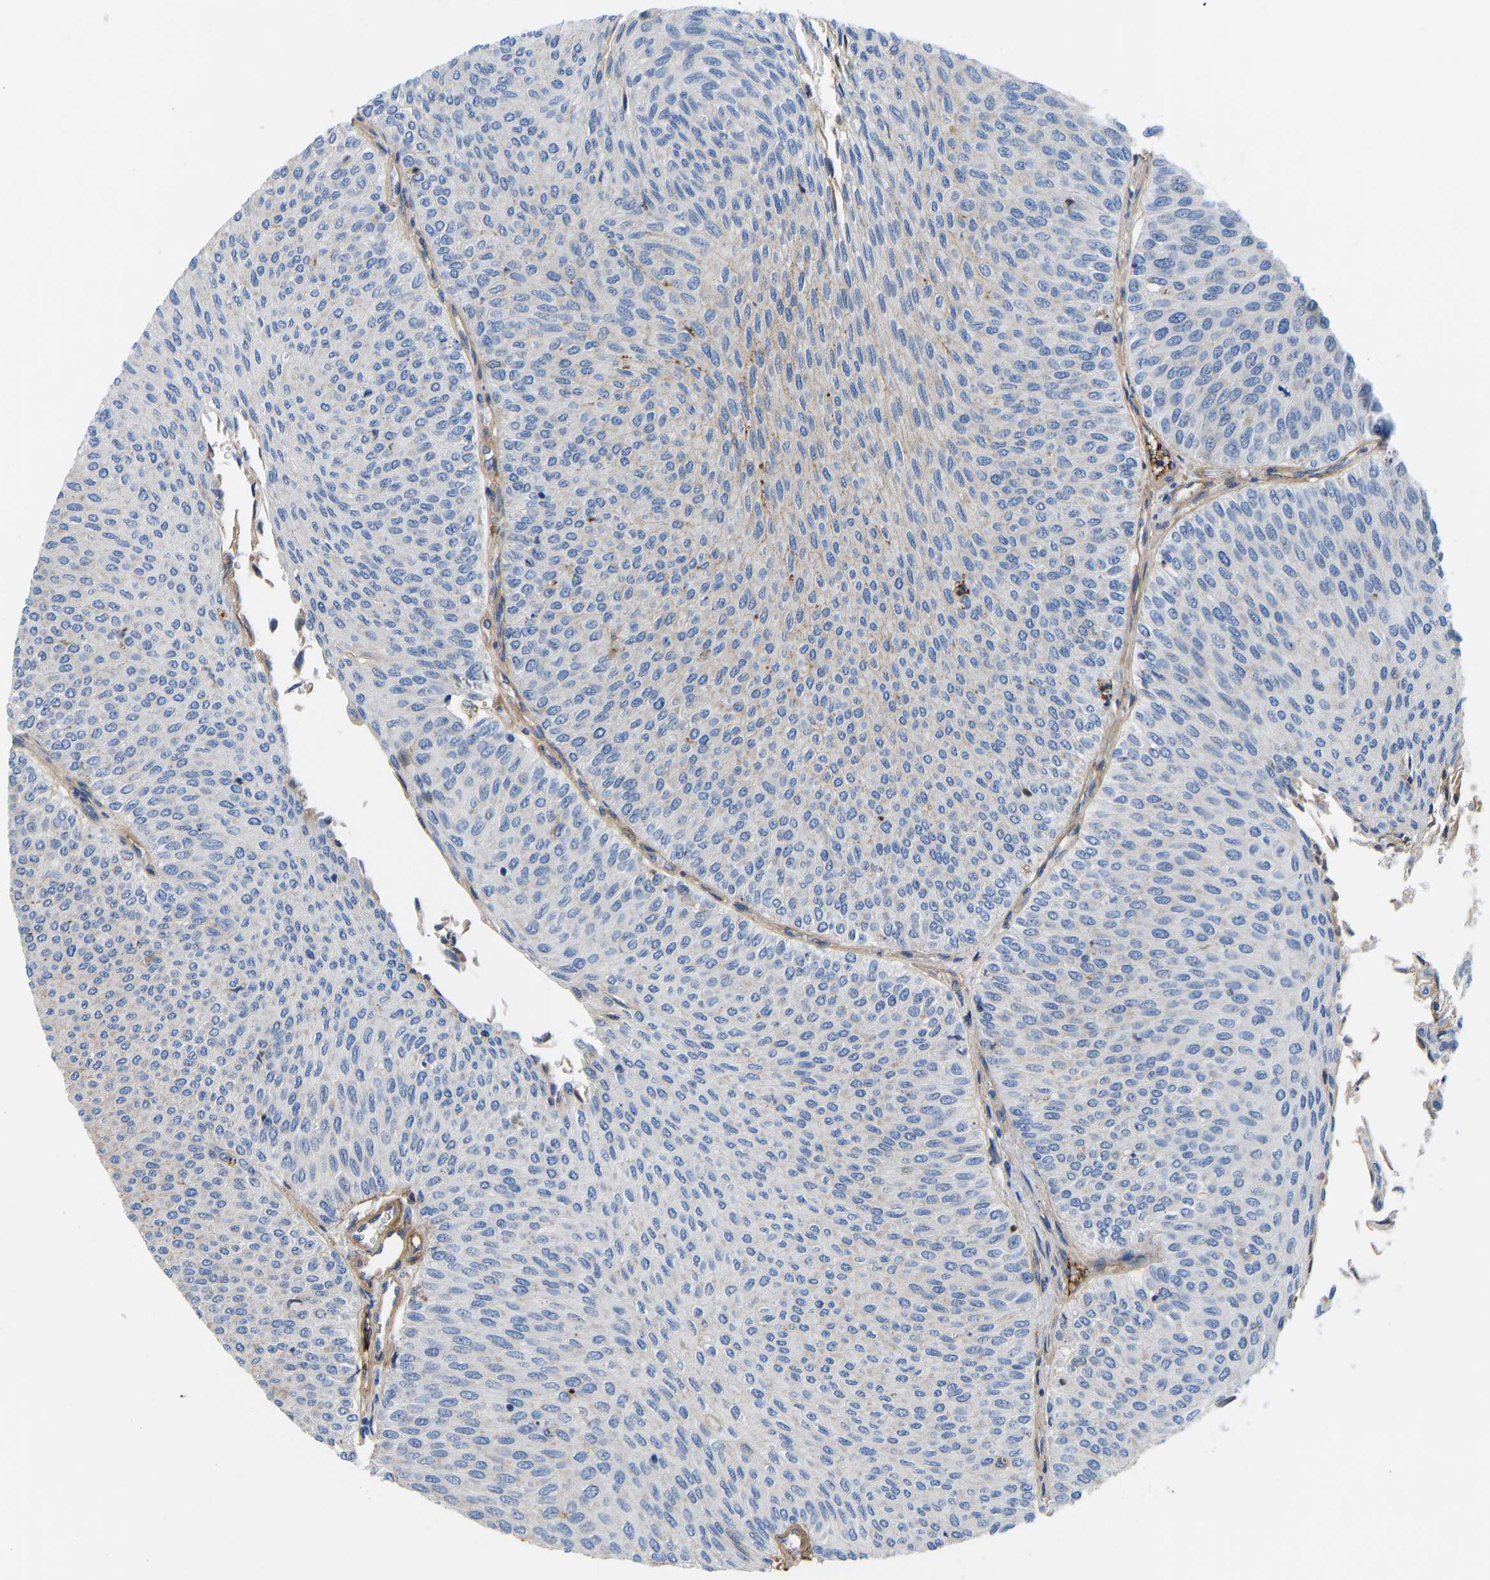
{"staining": {"intensity": "negative", "quantity": "none", "location": "none"}, "tissue": "urothelial cancer", "cell_type": "Tumor cells", "image_type": "cancer", "snomed": [{"axis": "morphology", "description": "Urothelial carcinoma, Low grade"}, {"axis": "topography", "description": "Urinary bladder"}], "caption": "Urothelial cancer stained for a protein using immunohistochemistry (IHC) displays no positivity tumor cells.", "gene": "HSPG2", "patient": {"sex": "male", "age": 78}}